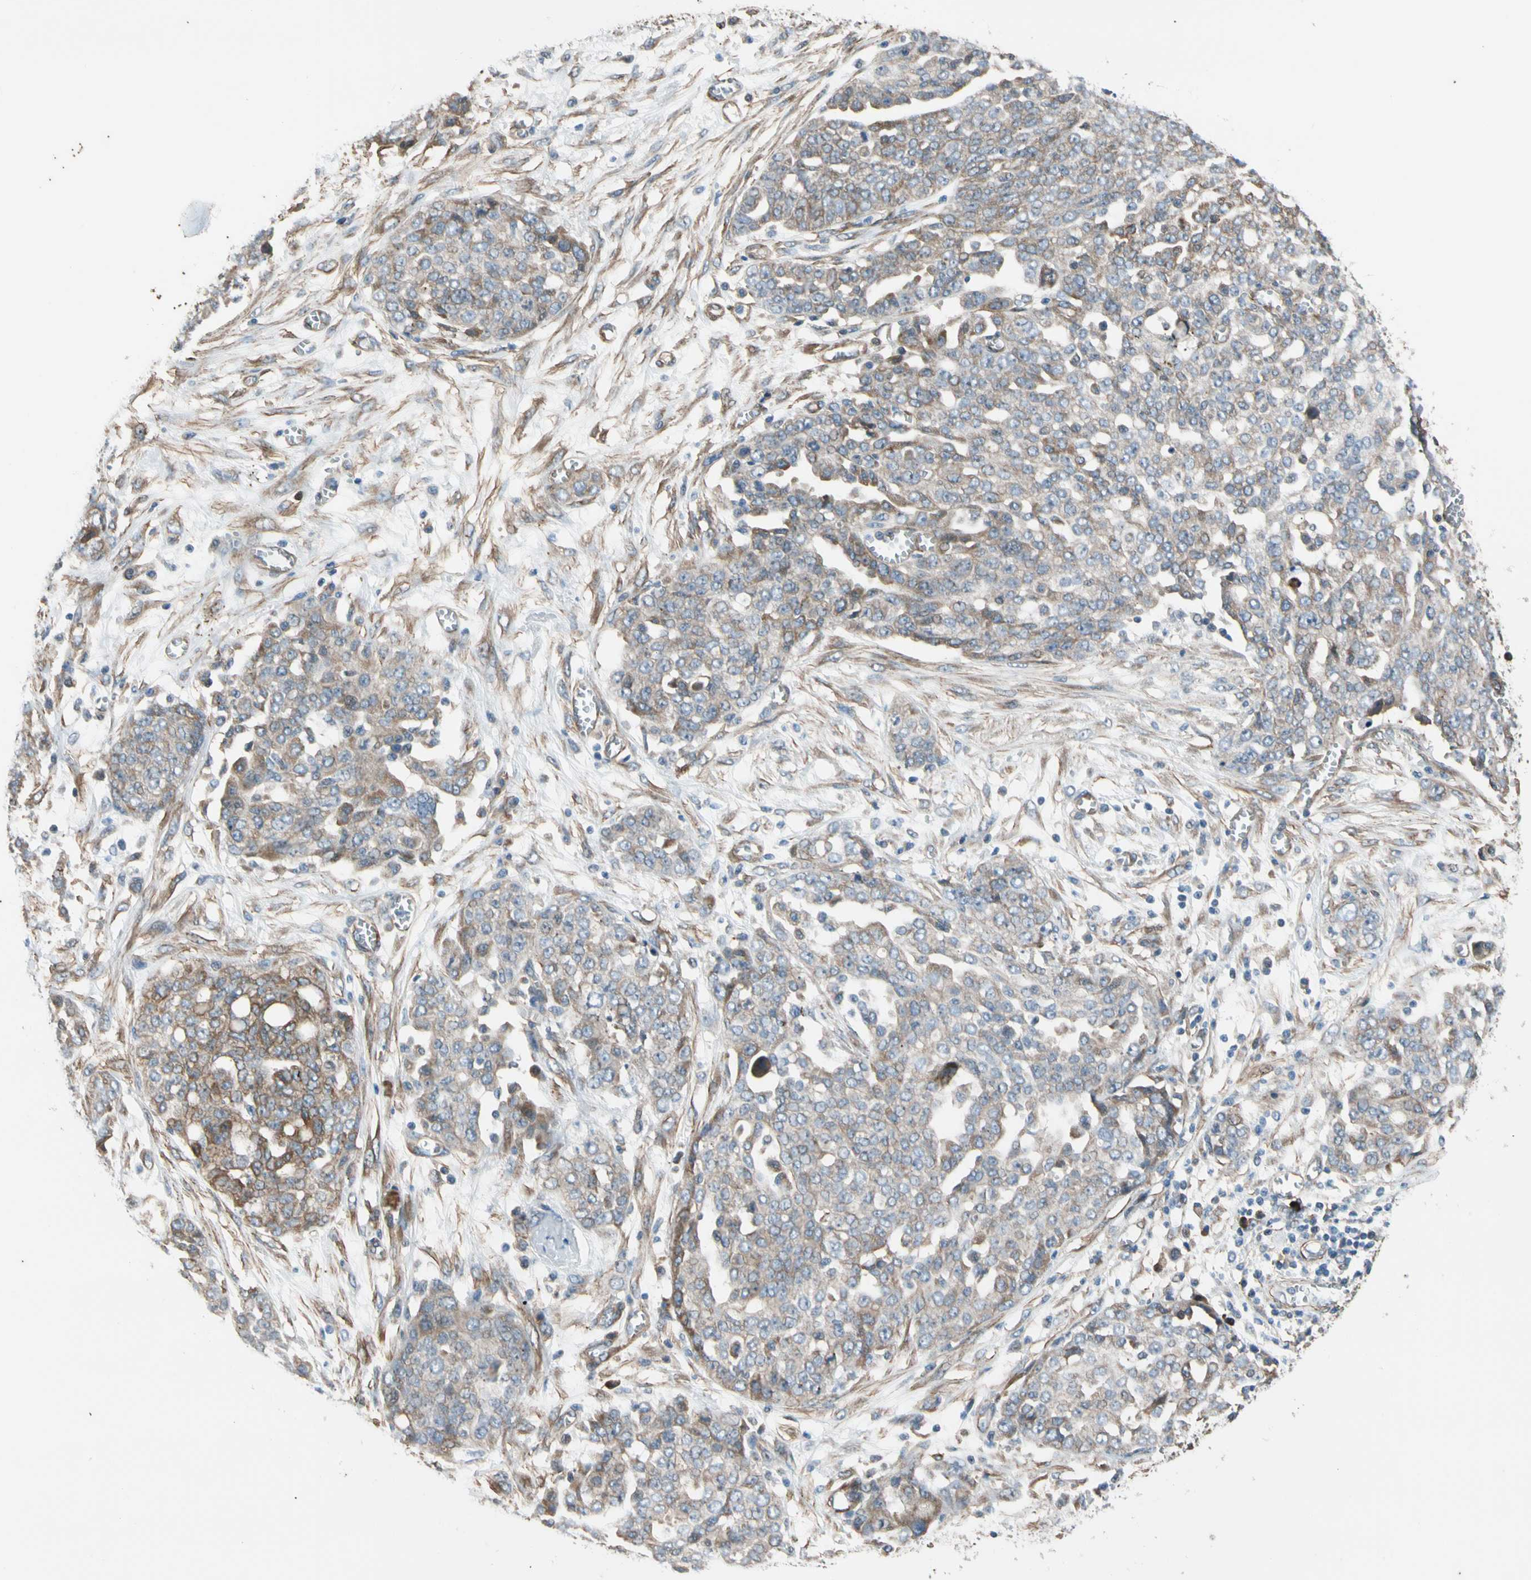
{"staining": {"intensity": "weak", "quantity": ">75%", "location": "cytoplasmic/membranous"}, "tissue": "ovarian cancer", "cell_type": "Tumor cells", "image_type": "cancer", "snomed": [{"axis": "morphology", "description": "Cystadenocarcinoma, serous, NOS"}, {"axis": "topography", "description": "Soft tissue"}, {"axis": "topography", "description": "Ovary"}], "caption": "Immunohistochemical staining of human ovarian serous cystadenocarcinoma displays weak cytoplasmic/membranous protein expression in about >75% of tumor cells.", "gene": "LIMK2", "patient": {"sex": "female", "age": 57}}